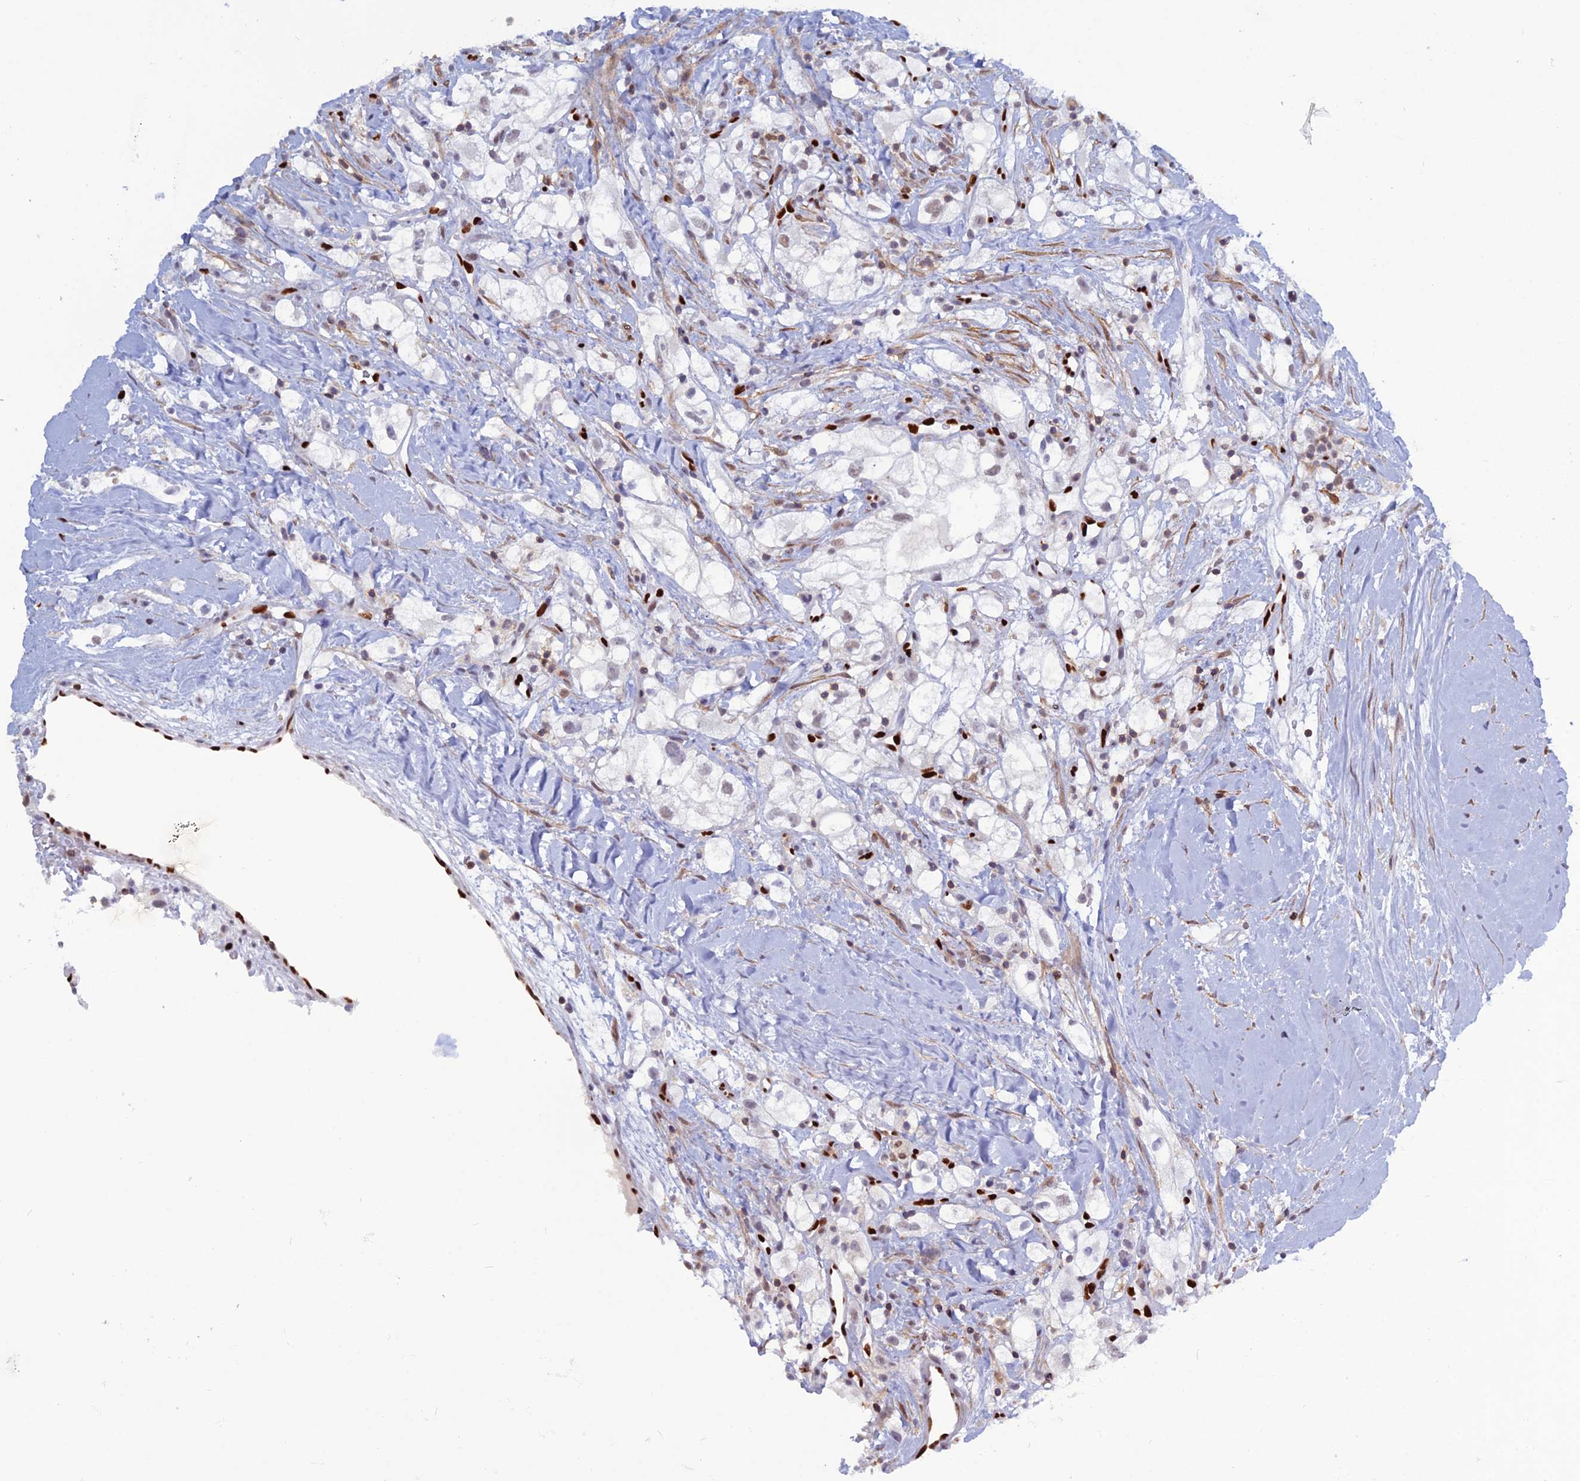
{"staining": {"intensity": "weak", "quantity": "<25%", "location": "nuclear"}, "tissue": "renal cancer", "cell_type": "Tumor cells", "image_type": "cancer", "snomed": [{"axis": "morphology", "description": "Adenocarcinoma, NOS"}, {"axis": "topography", "description": "Kidney"}], "caption": "The photomicrograph demonstrates no staining of tumor cells in renal adenocarcinoma. (IHC, brightfield microscopy, high magnification).", "gene": "NOL4L", "patient": {"sex": "male", "age": 59}}